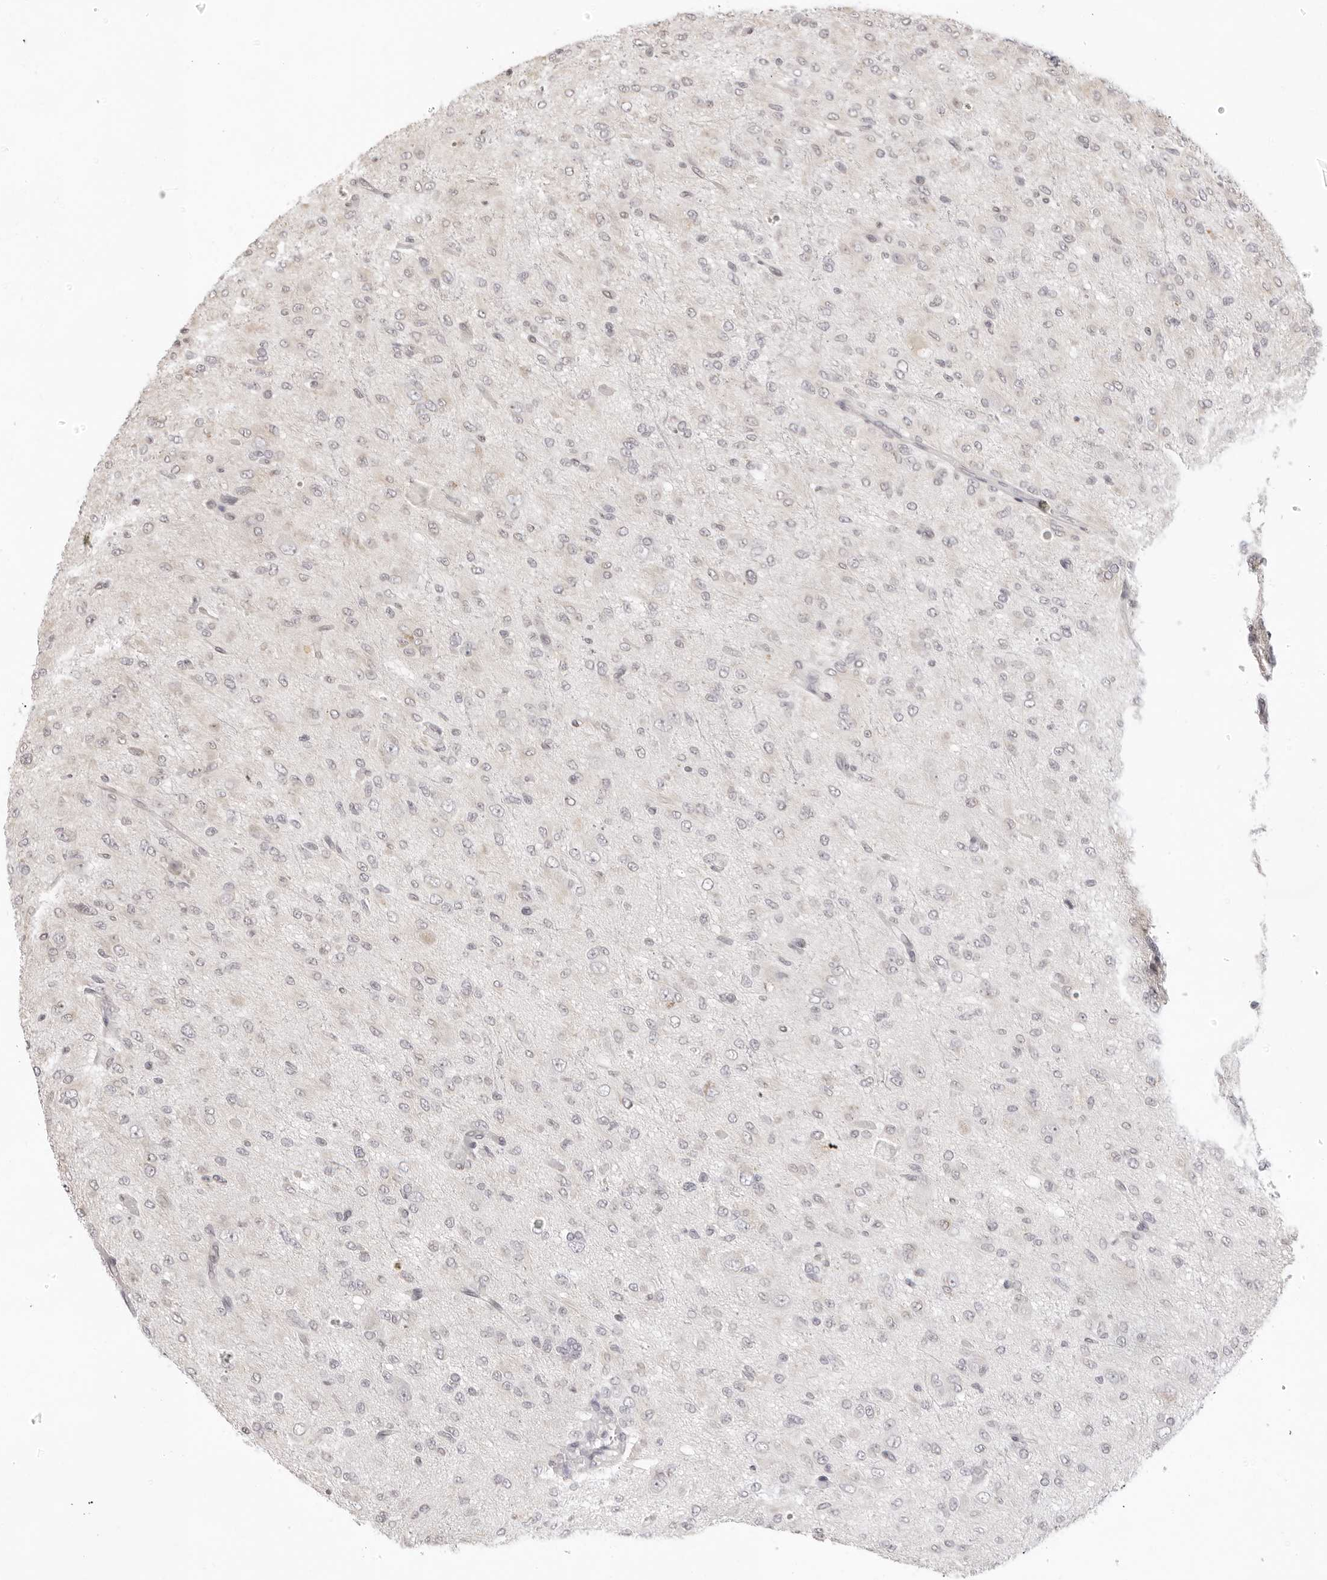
{"staining": {"intensity": "negative", "quantity": "none", "location": "none"}, "tissue": "glioma", "cell_type": "Tumor cells", "image_type": "cancer", "snomed": [{"axis": "morphology", "description": "Glioma, malignant, High grade"}, {"axis": "topography", "description": "Brain"}], "caption": "Immunohistochemical staining of human malignant glioma (high-grade) shows no significant expression in tumor cells.", "gene": "FDPS", "patient": {"sex": "female", "age": 59}}